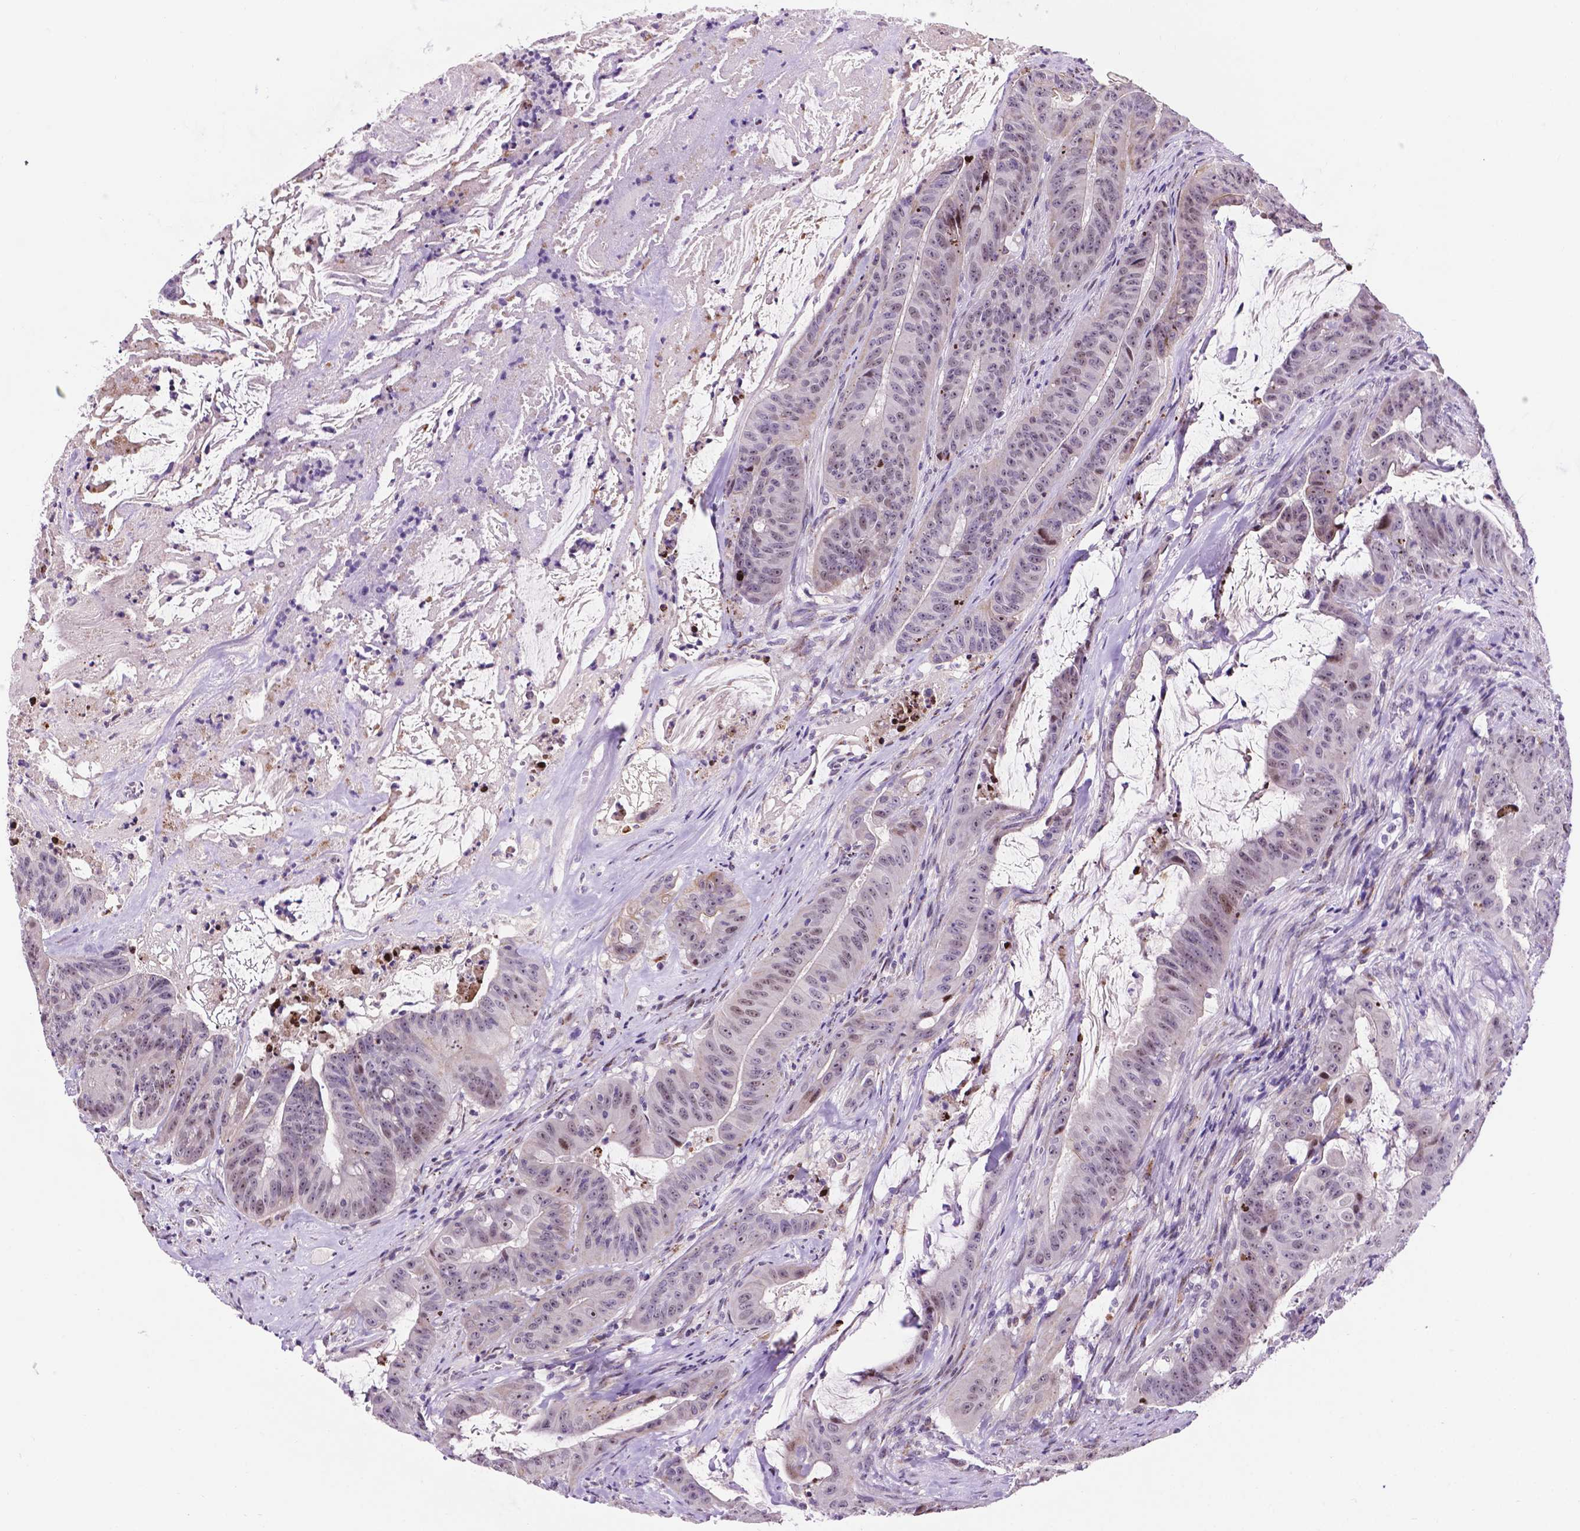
{"staining": {"intensity": "moderate", "quantity": "<25%", "location": "cytoplasmic/membranous,nuclear"}, "tissue": "colorectal cancer", "cell_type": "Tumor cells", "image_type": "cancer", "snomed": [{"axis": "morphology", "description": "Adenocarcinoma, NOS"}, {"axis": "topography", "description": "Colon"}], "caption": "Brown immunohistochemical staining in human colorectal cancer (adenocarcinoma) reveals moderate cytoplasmic/membranous and nuclear staining in about <25% of tumor cells. (DAB (3,3'-diaminobenzidine) IHC, brown staining for protein, blue staining for nuclei).", "gene": "SMAD3", "patient": {"sex": "male", "age": 33}}